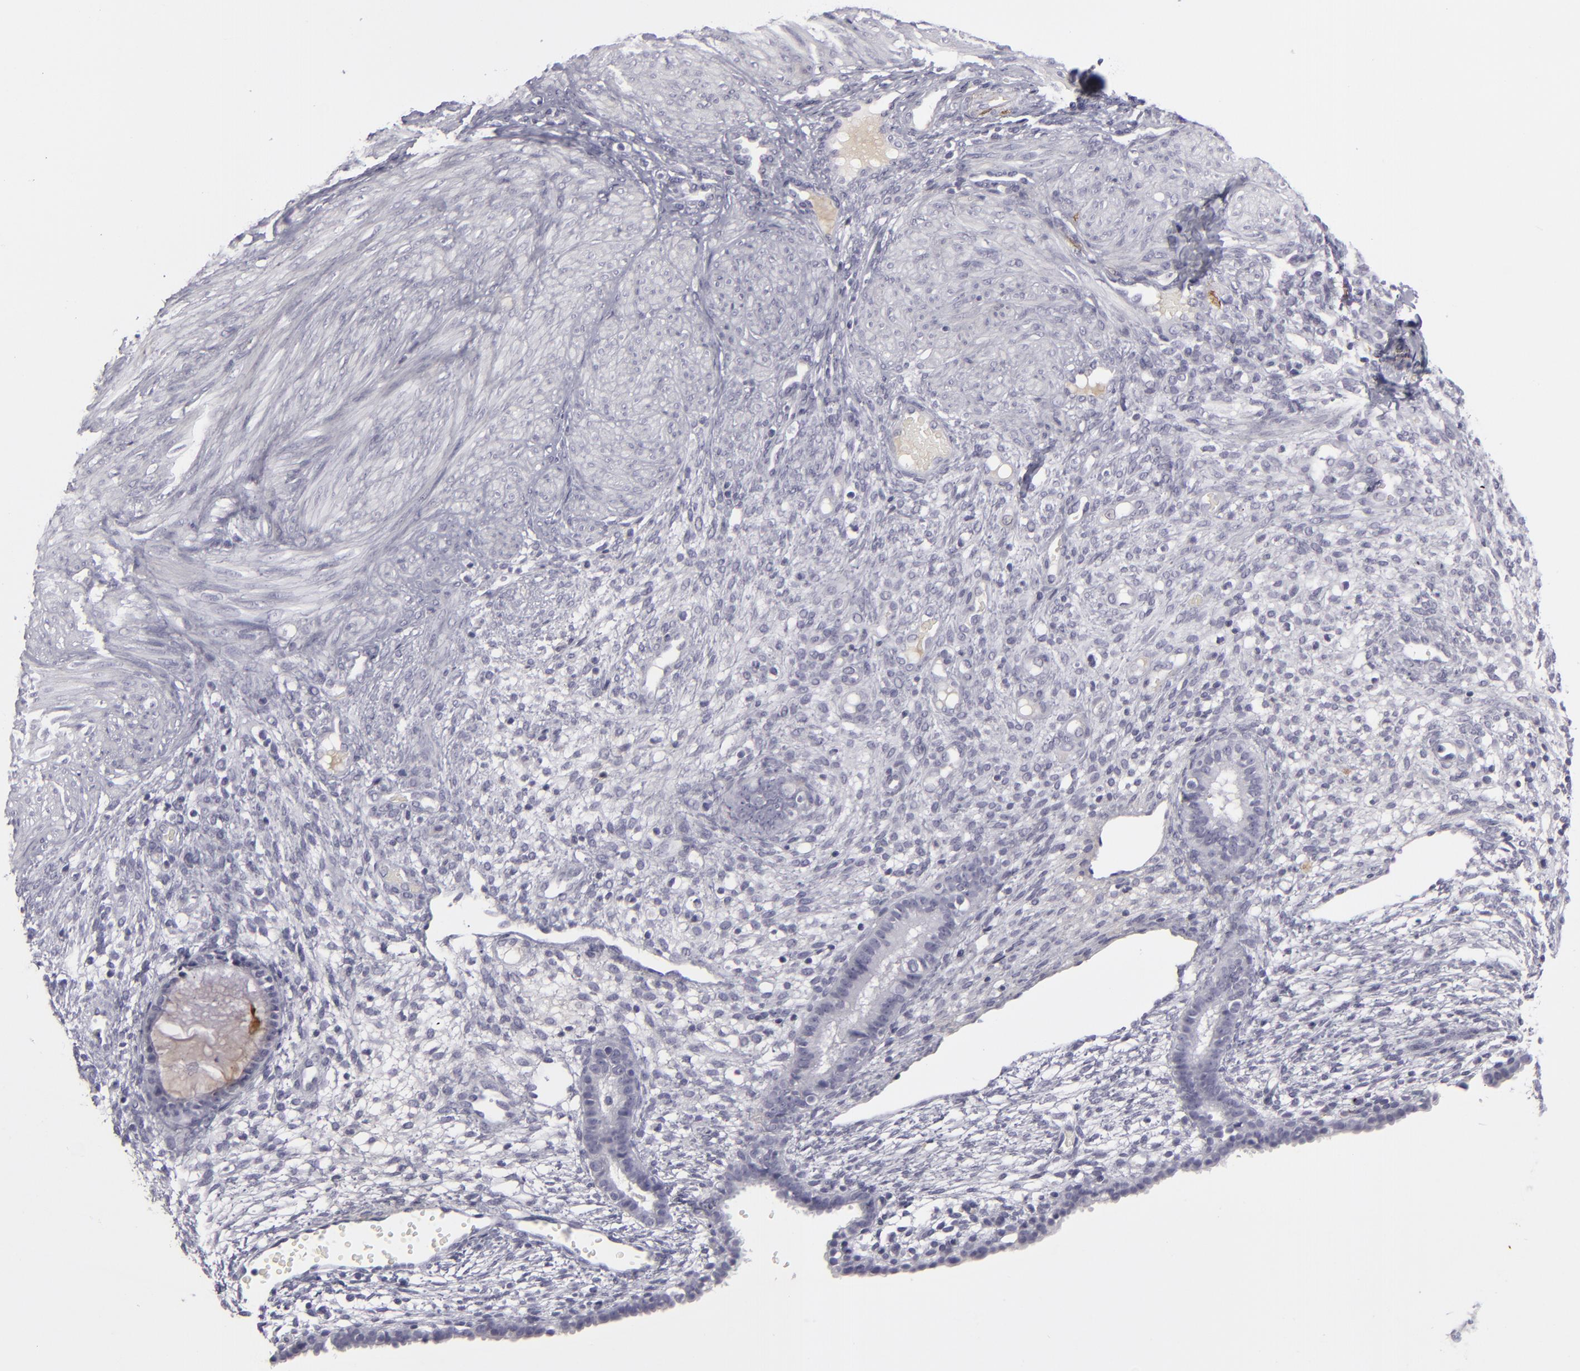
{"staining": {"intensity": "negative", "quantity": "none", "location": "none"}, "tissue": "endometrium", "cell_type": "Cells in endometrial stroma", "image_type": "normal", "snomed": [{"axis": "morphology", "description": "Normal tissue, NOS"}, {"axis": "topography", "description": "Endometrium"}], "caption": "This histopathology image is of benign endometrium stained with IHC to label a protein in brown with the nuclei are counter-stained blue. There is no expression in cells in endometrial stroma.", "gene": "C9", "patient": {"sex": "female", "age": 72}}